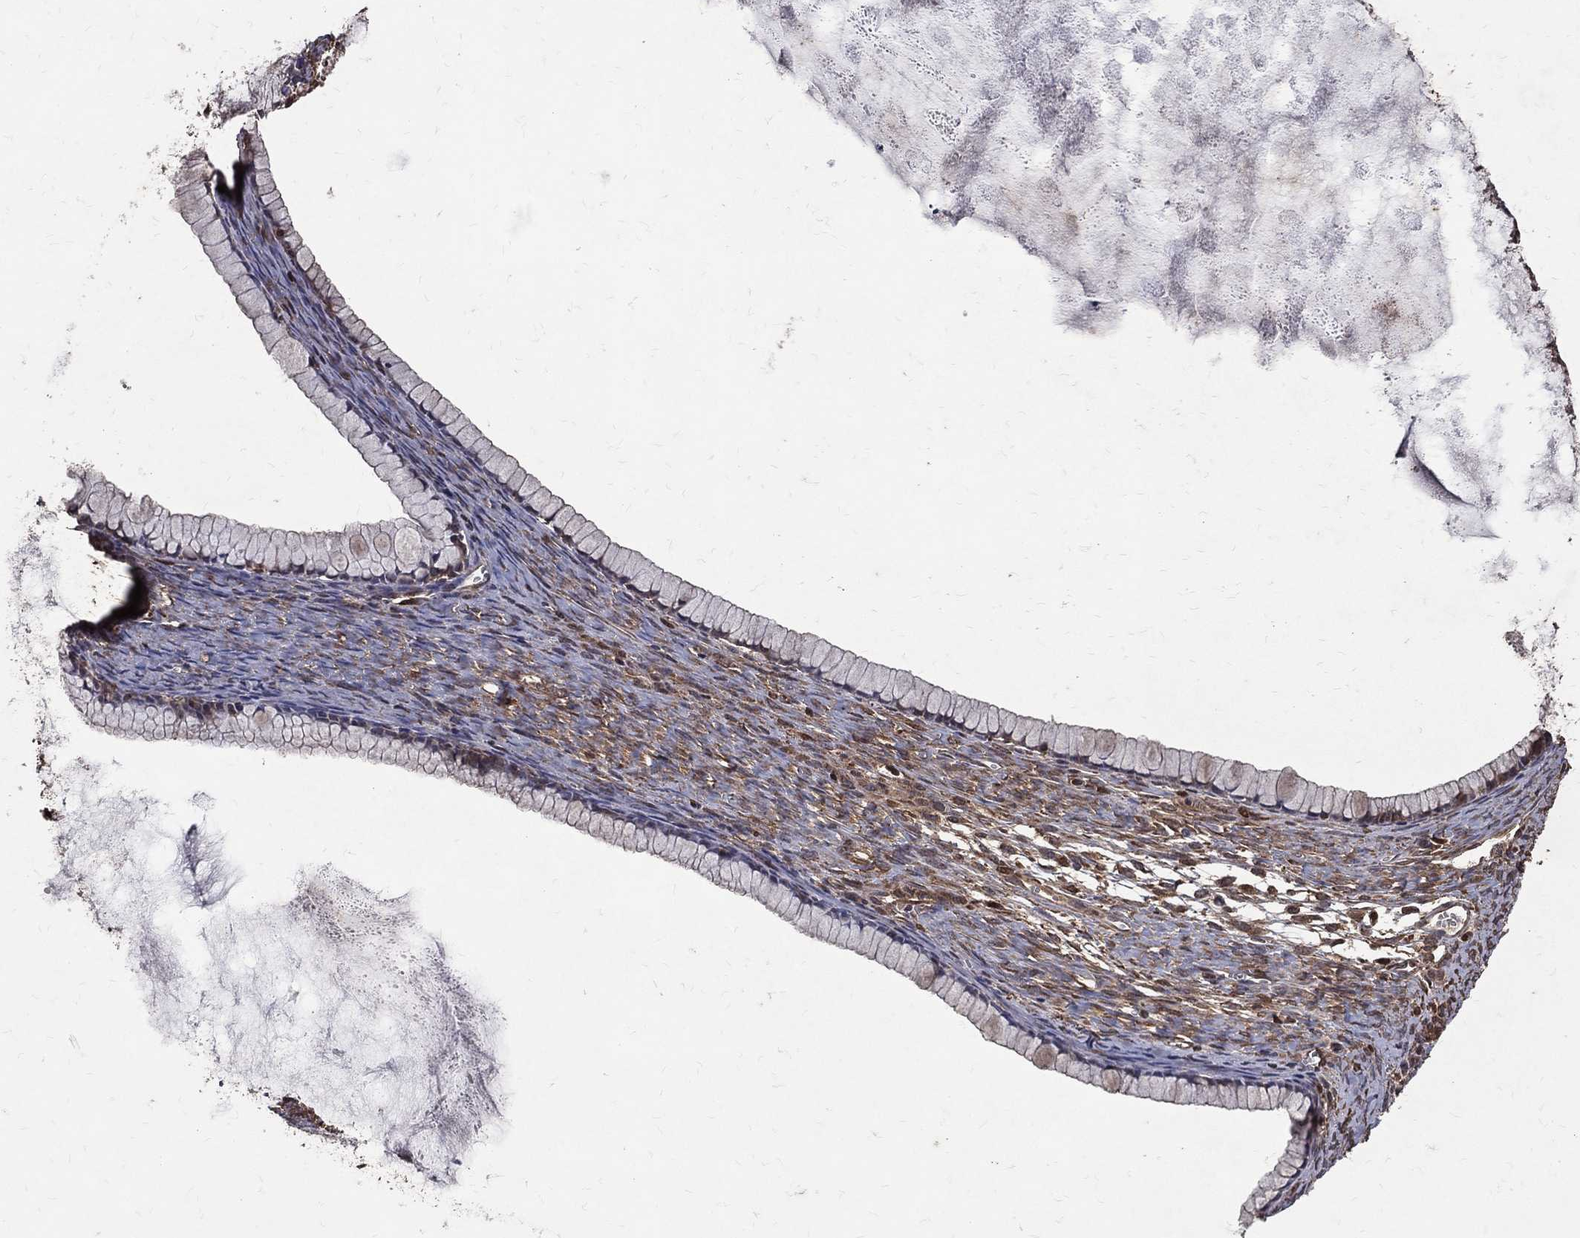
{"staining": {"intensity": "negative", "quantity": "none", "location": "none"}, "tissue": "ovarian cancer", "cell_type": "Tumor cells", "image_type": "cancer", "snomed": [{"axis": "morphology", "description": "Cystadenocarcinoma, mucinous, NOS"}, {"axis": "topography", "description": "Ovary"}], "caption": "High magnification brightfield microscopy of ovarian cancer (mucinous cystadenocarcinoma) stained with DAB (brown) and counterstained with hematoxylin (blue): tumor cells show no significant positivity.", "gene": "DPYSL2", "patient": {"sex": "female", "age": 41}}